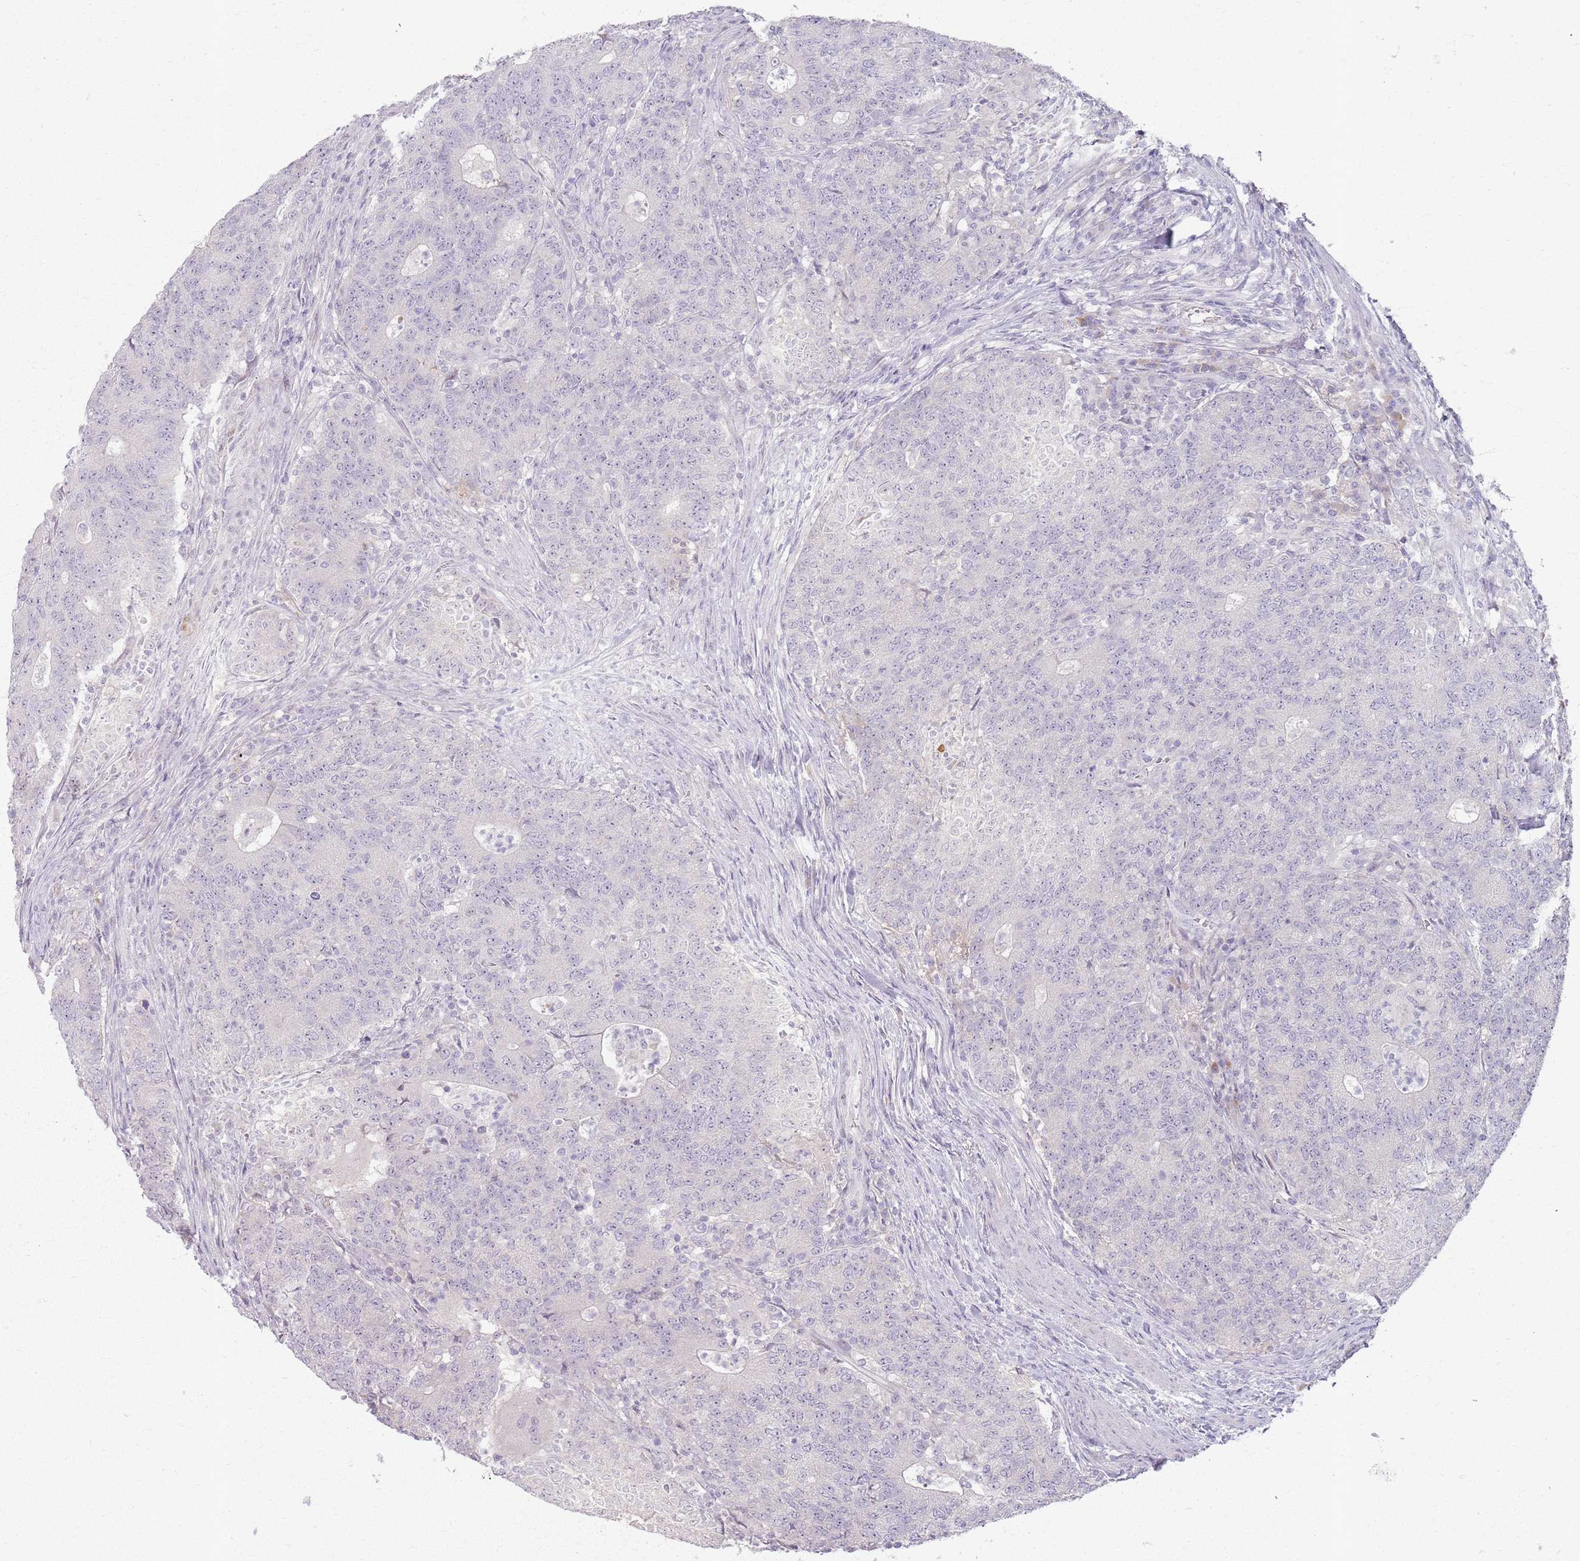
{"staining": {"intensity": "negative", "quantity": "none", "location": "none"}, "tissue": "colorectal cancer", "cell_type": "Tumor cells", "image_type": "cancer", "snomed": [{"axis": "morphology", "description": "Adenocarcinoma, NOS"}, {"axis": "topography", "description": "Colon"}], "caption": "This is a histopathology image of IHC staining of colorectal cancer, which shows no positivity in tumor cells. Nuclei are stained in blue.", "gene": "CRIPT", "patient": {"sex": "female", "age": 75}}